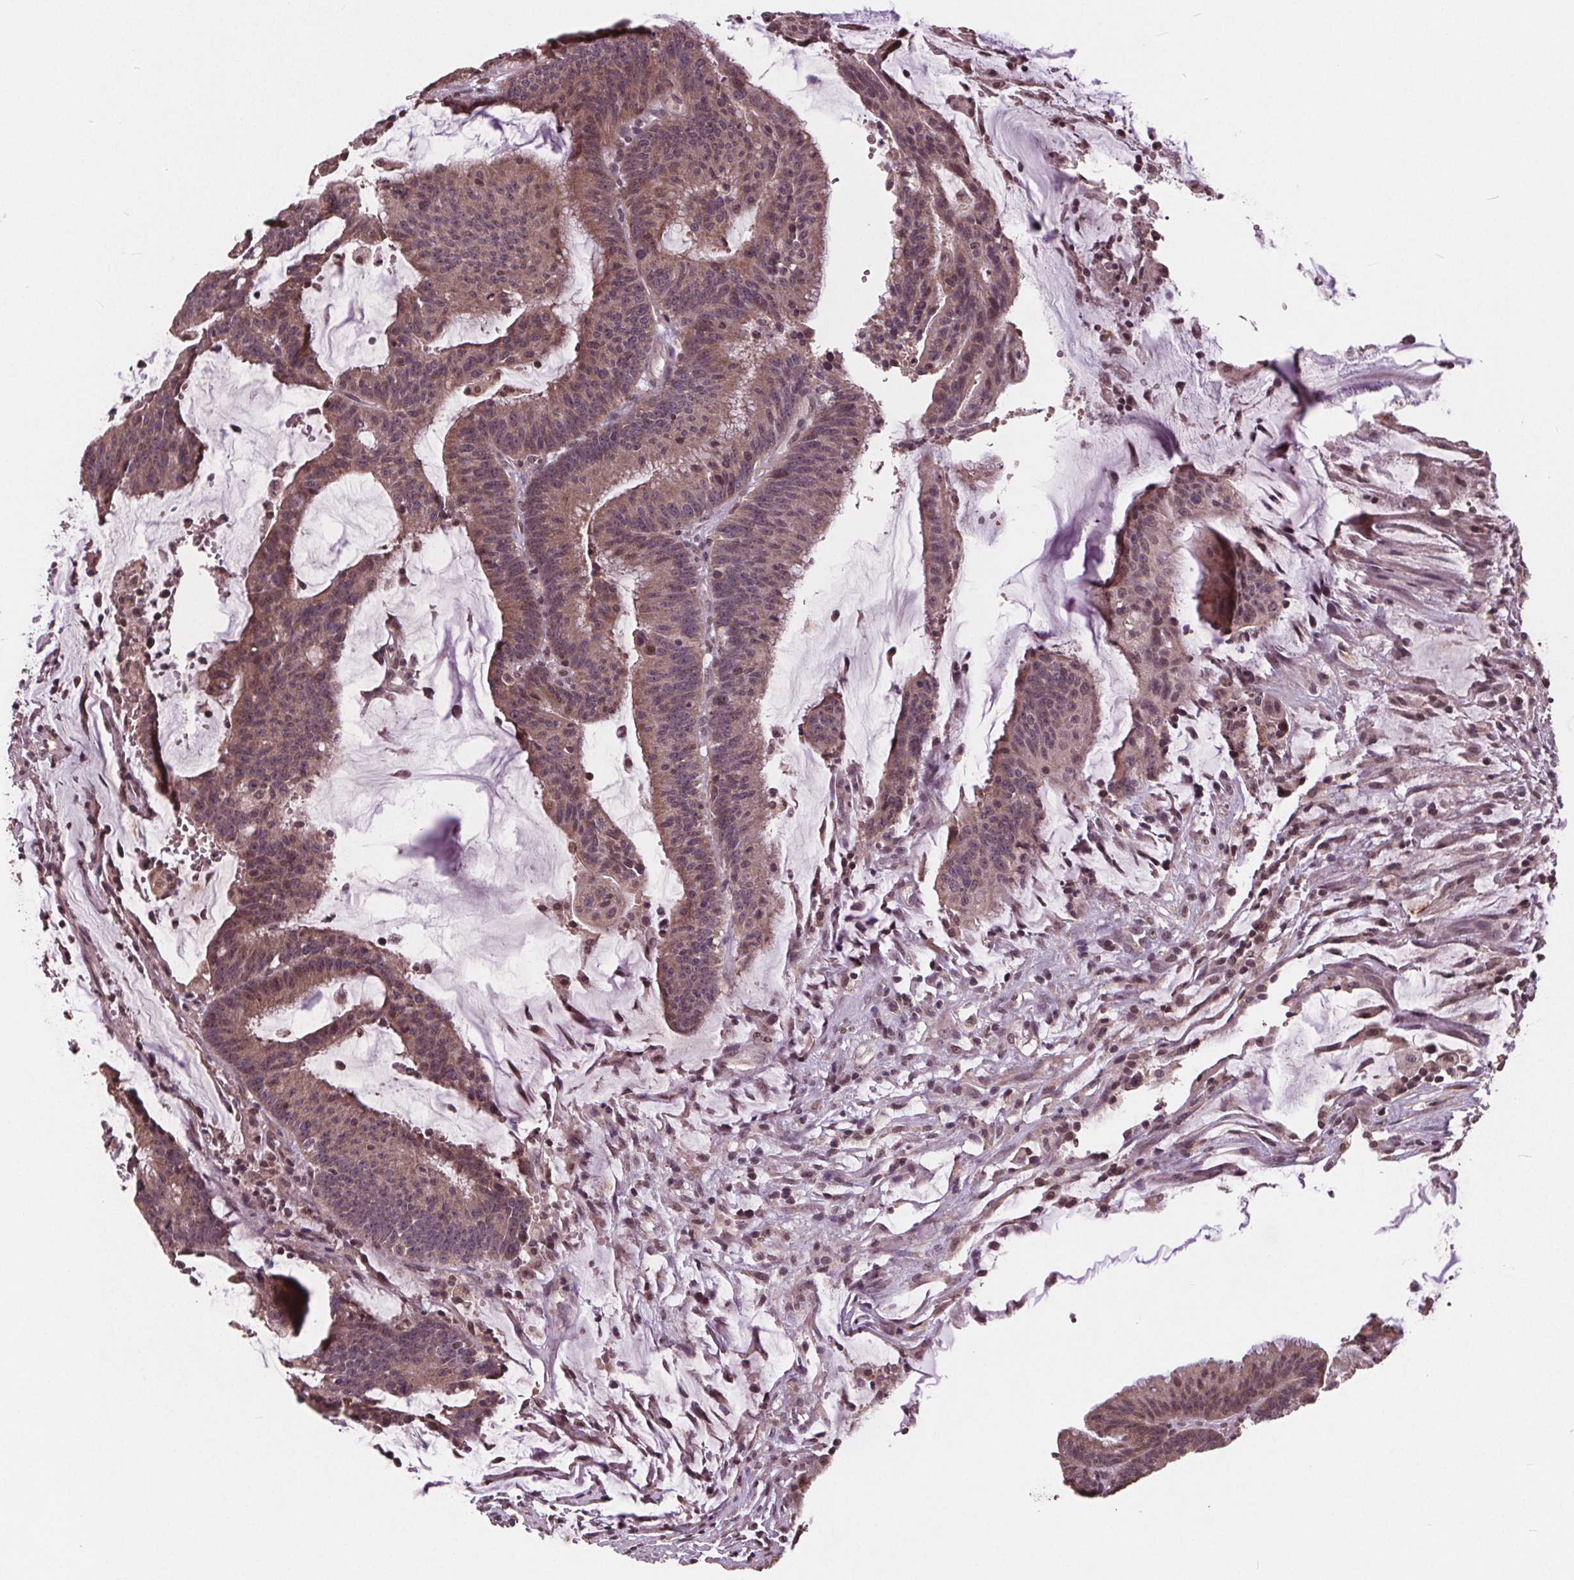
{"staining": {"intensity": "weak", "quantity": ">75%", "location": "cytoplasmic/membranous,nuclear"}, "tissue": "colorectal cancer", "cell_type": "Tumor cells", "image_type": "cancer", "snomed": [{"axis": "morphology", "description": "Adenocarcinoma, NOS"}, {"axis": "topography", "description": "Colon"}], "caption": "Weak cytoplasmic/membranous and nuclear protein staining is appreciated in approximately >75% of tumor cells in colorectal cancer (adenocarcinoma). (Stains: DAB (3,3'-diaminobenzidine) in brown, nuclei in blue, Microscopy: brightfield microscopy at high magnification).", "gene": "HIF1AN", "patient": {"sex": "female", "age": 78}}